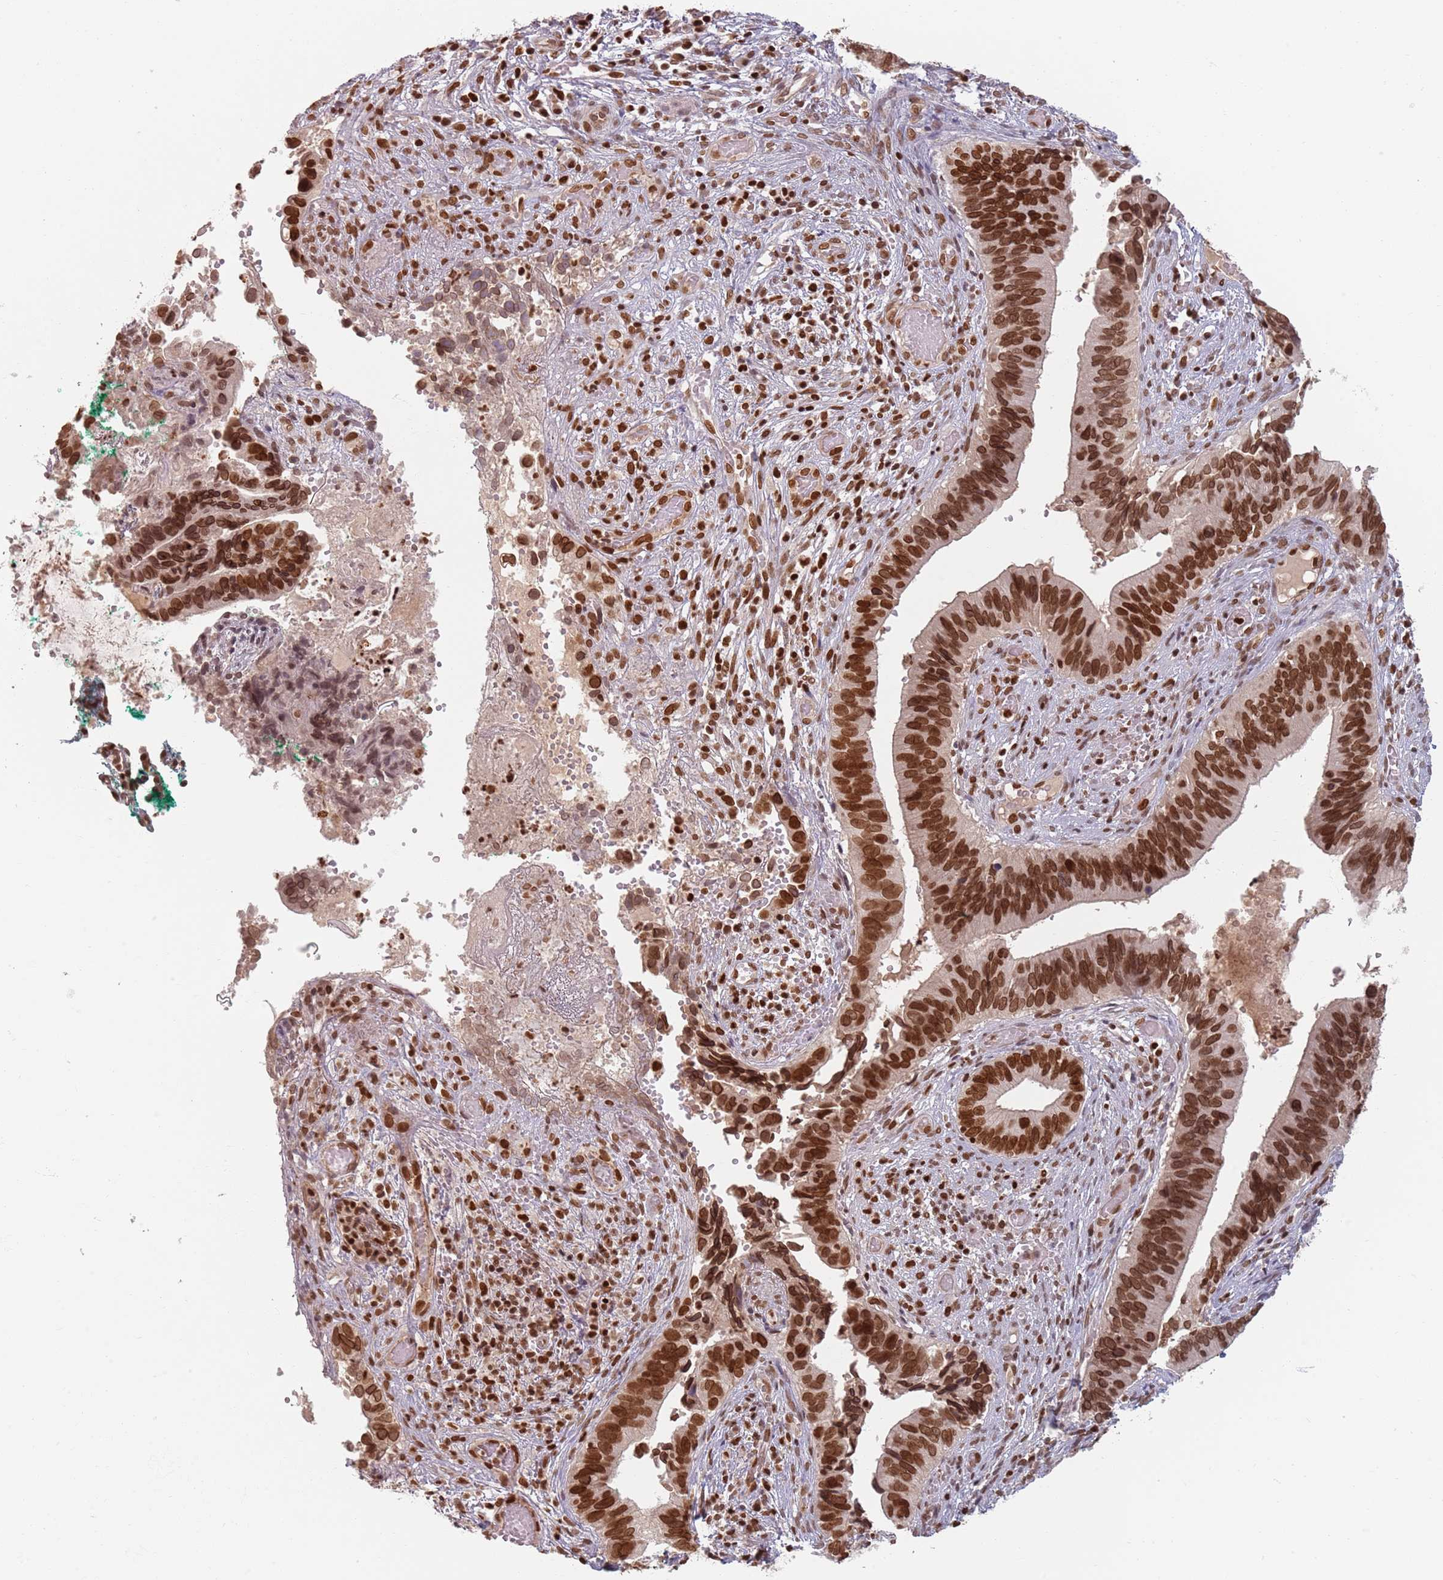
{"staining": {"intensity": "strong", "quantity": ">75%", "location": "nuclear"}, "tissue": "cervical cancer", "cell_type": "Tumor cells", "image_type": "cancer", "snomed": [{"axis": "morphology", "description": "Adenocarcinoma, NOS"}, {"axis": "topography", "description": "Cervix"}], "caption": "Cervical adenocarcinoma stained with a brown dye reveals strong nuclear positive staining in approximately >75% of tumor cells.", "gene": "NUP50", "patient": {"sex": "female", "age": 42}}